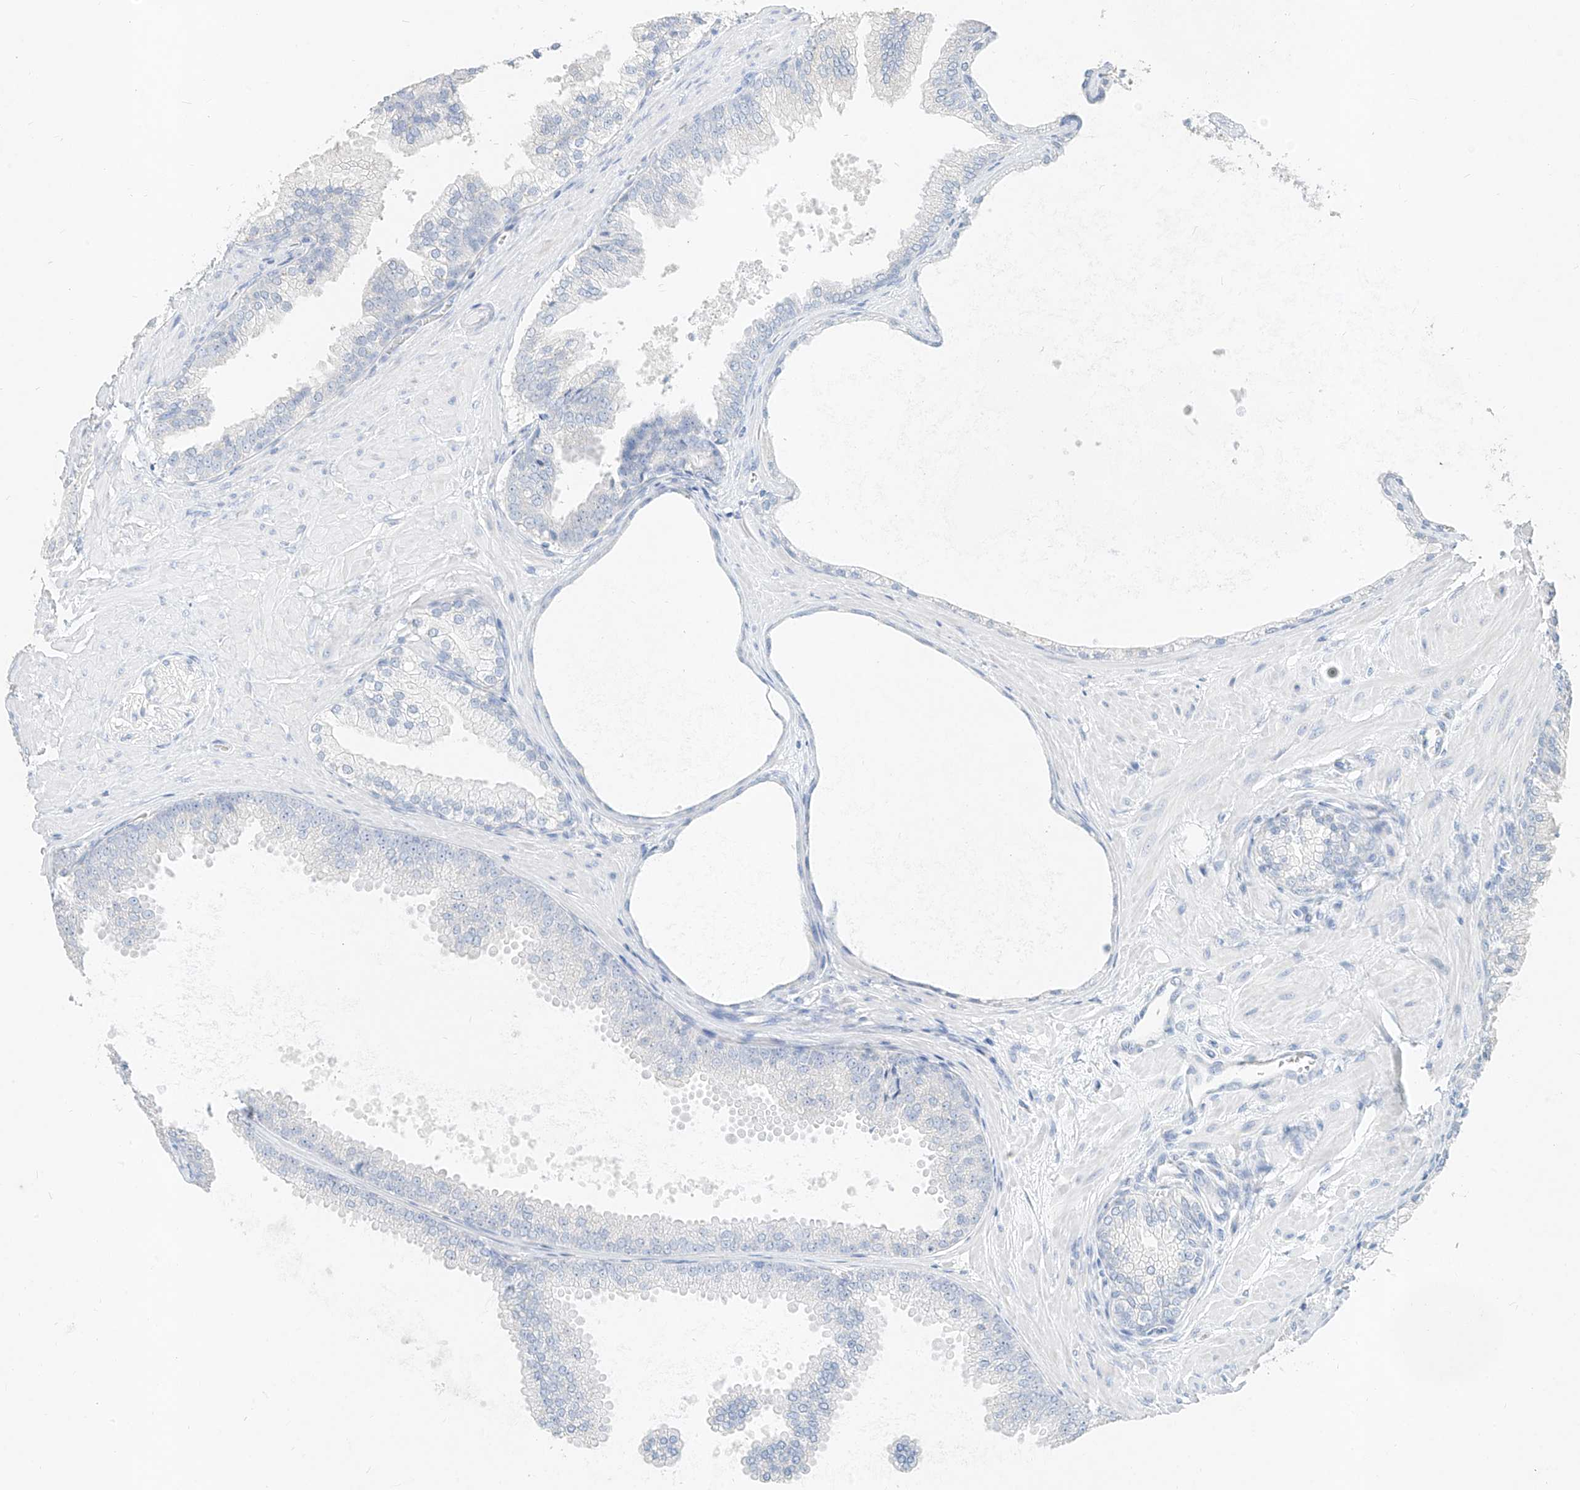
{"staining": {"intensity": "negative", "quantity": "none", "location": "none"}, "tissue": "prostate cancer", "cell_type": "Tumor cells", "image_type": "cancer", "snomed": [{"axis": "morphology", "description": "Adenocarcinoma, Low grade"}, {"axis": "topography", "description": "Prostate"}], "caption": "Image shows no significant protein positivity in tumor cells of adenocarcinoma (low-grade) (prostate).", "gene": "ZZEF1", "patient": {"sex": "male", "age": 63}}